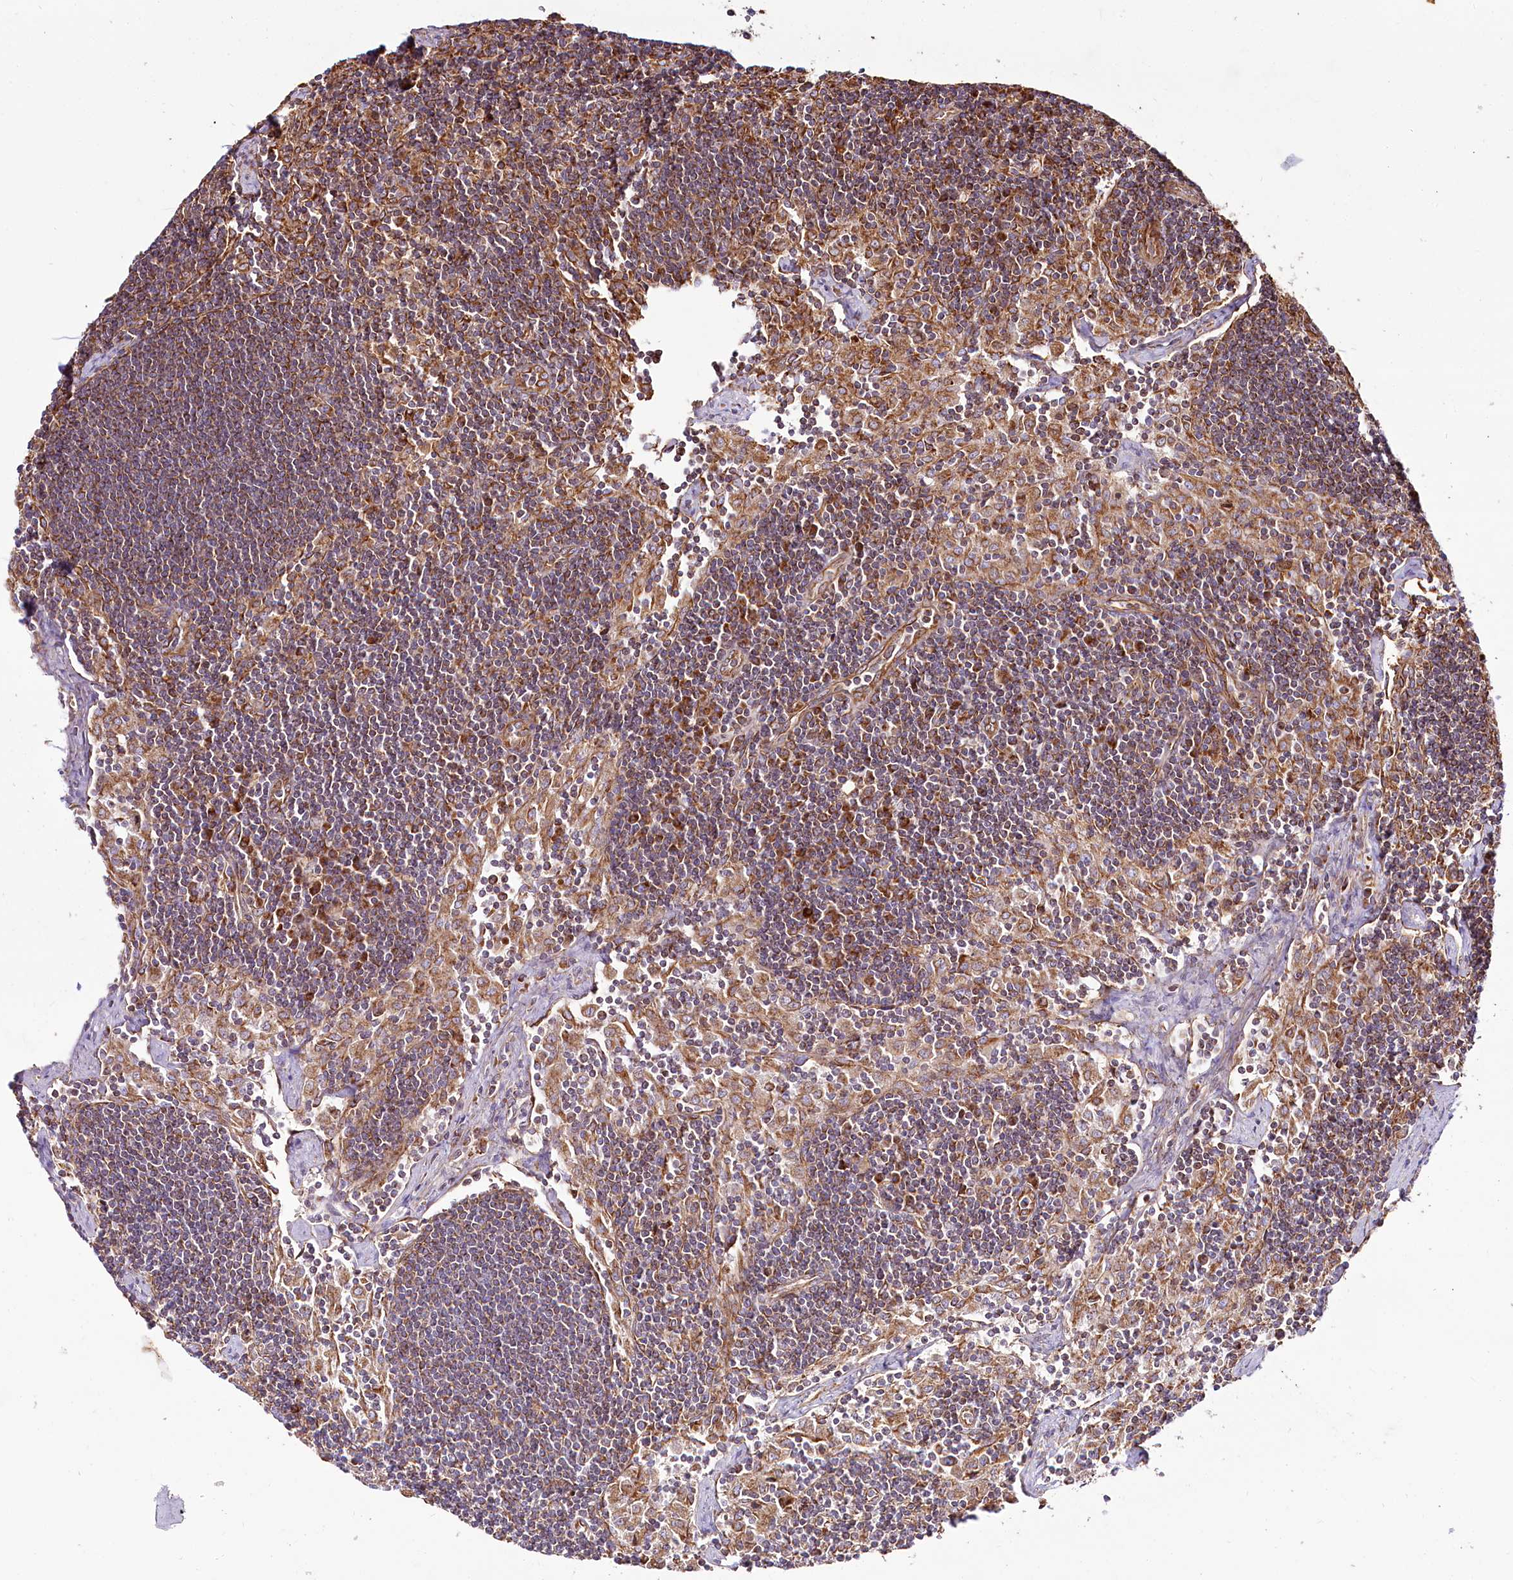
{"staining": {"intensity": "moderate", "quantity": "25%-75%", "location": "cytoplasmic/membranous"}, "tissue": "lymph node", "cell_type": "Germinal center cells", "image_type": "normal", "snomed": [{"axis": "morphology", "description": "Normal tissue, NOS"}, {"axis": "topography", "description": "Lymph node"}], "caption": "DAB (3,3'-diaminobenzidine) immunohistochemical staining of unremarkable human lymph node shows moderate cytoplasmic/membranous protein staining in approximately 25%-75% of germinal center cells.", "gene": "THUMPD3", "patient": {"sex": "male", "age": 24}}